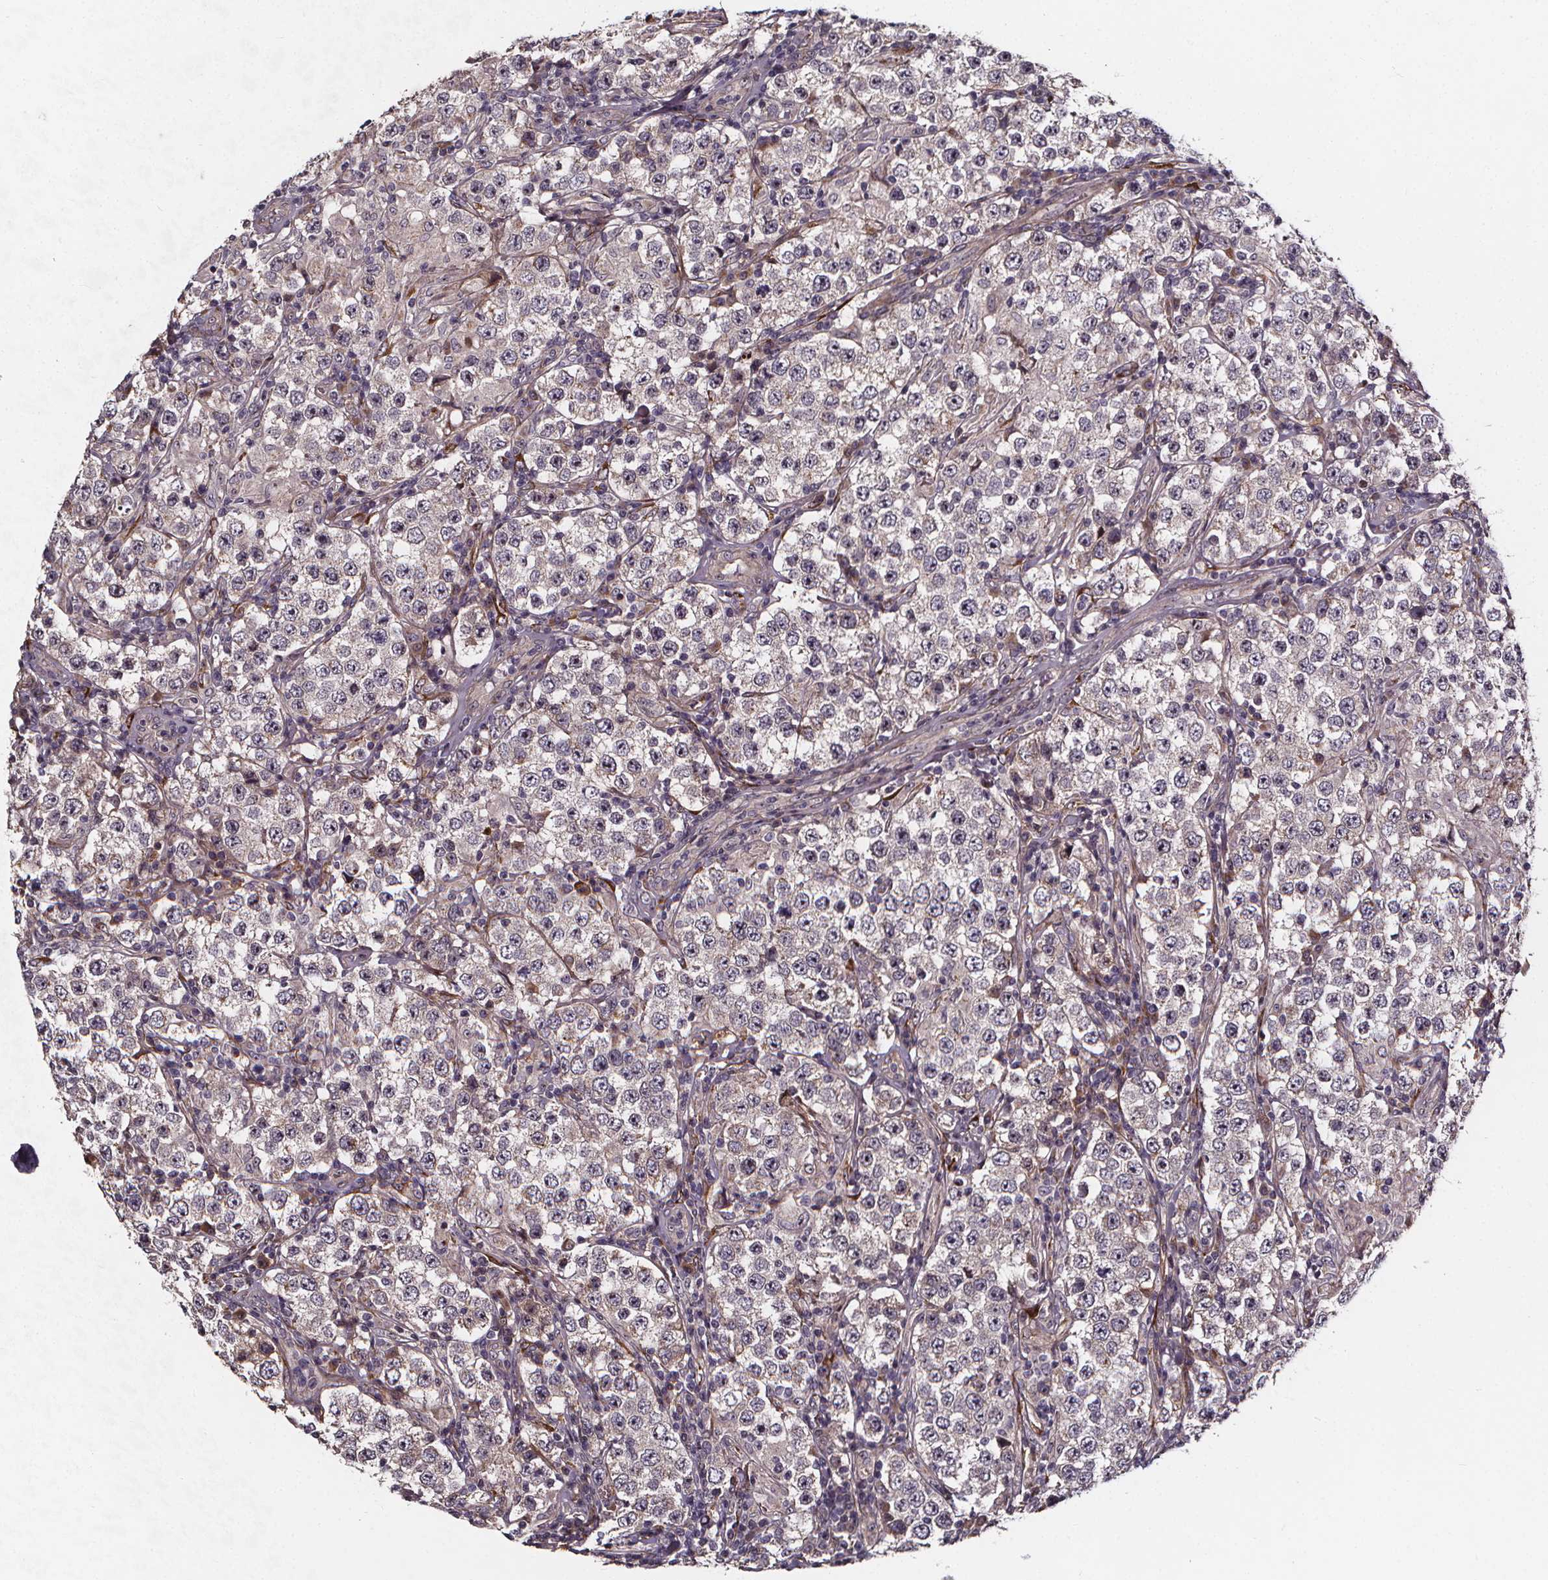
{"staining": {"intensity": "negative", "quantity": "none", "location": "none"}, "tissue": "testis cancer", "cell_type": "Tumor cells", "image_type": "cancer", "snomed": [{"axis": "morphology", "description": "Seminoma, NOS"}, {"axis": "morphology", "description": "Carcinoma, Embryonal, NOS"}, {"axis": "topography", "description": "Testis"}], "caption": "Immunohistochemistry (IHC) histopathology image of neoplastic tissue: testis embryonal carcinoma stained with DAB (3,3'-diaminobenzidine) exhibits no significant protein expression in tumor cells. The staining was performed using DAB (3,3'-diaminobenzidine) to visualize the protein expression in brown, while the nuclei were stained in blue with hematoxylin (Magnification: 20x).", "gene": "AEBP1", "patient": {"sex": "male", "age": 41}}